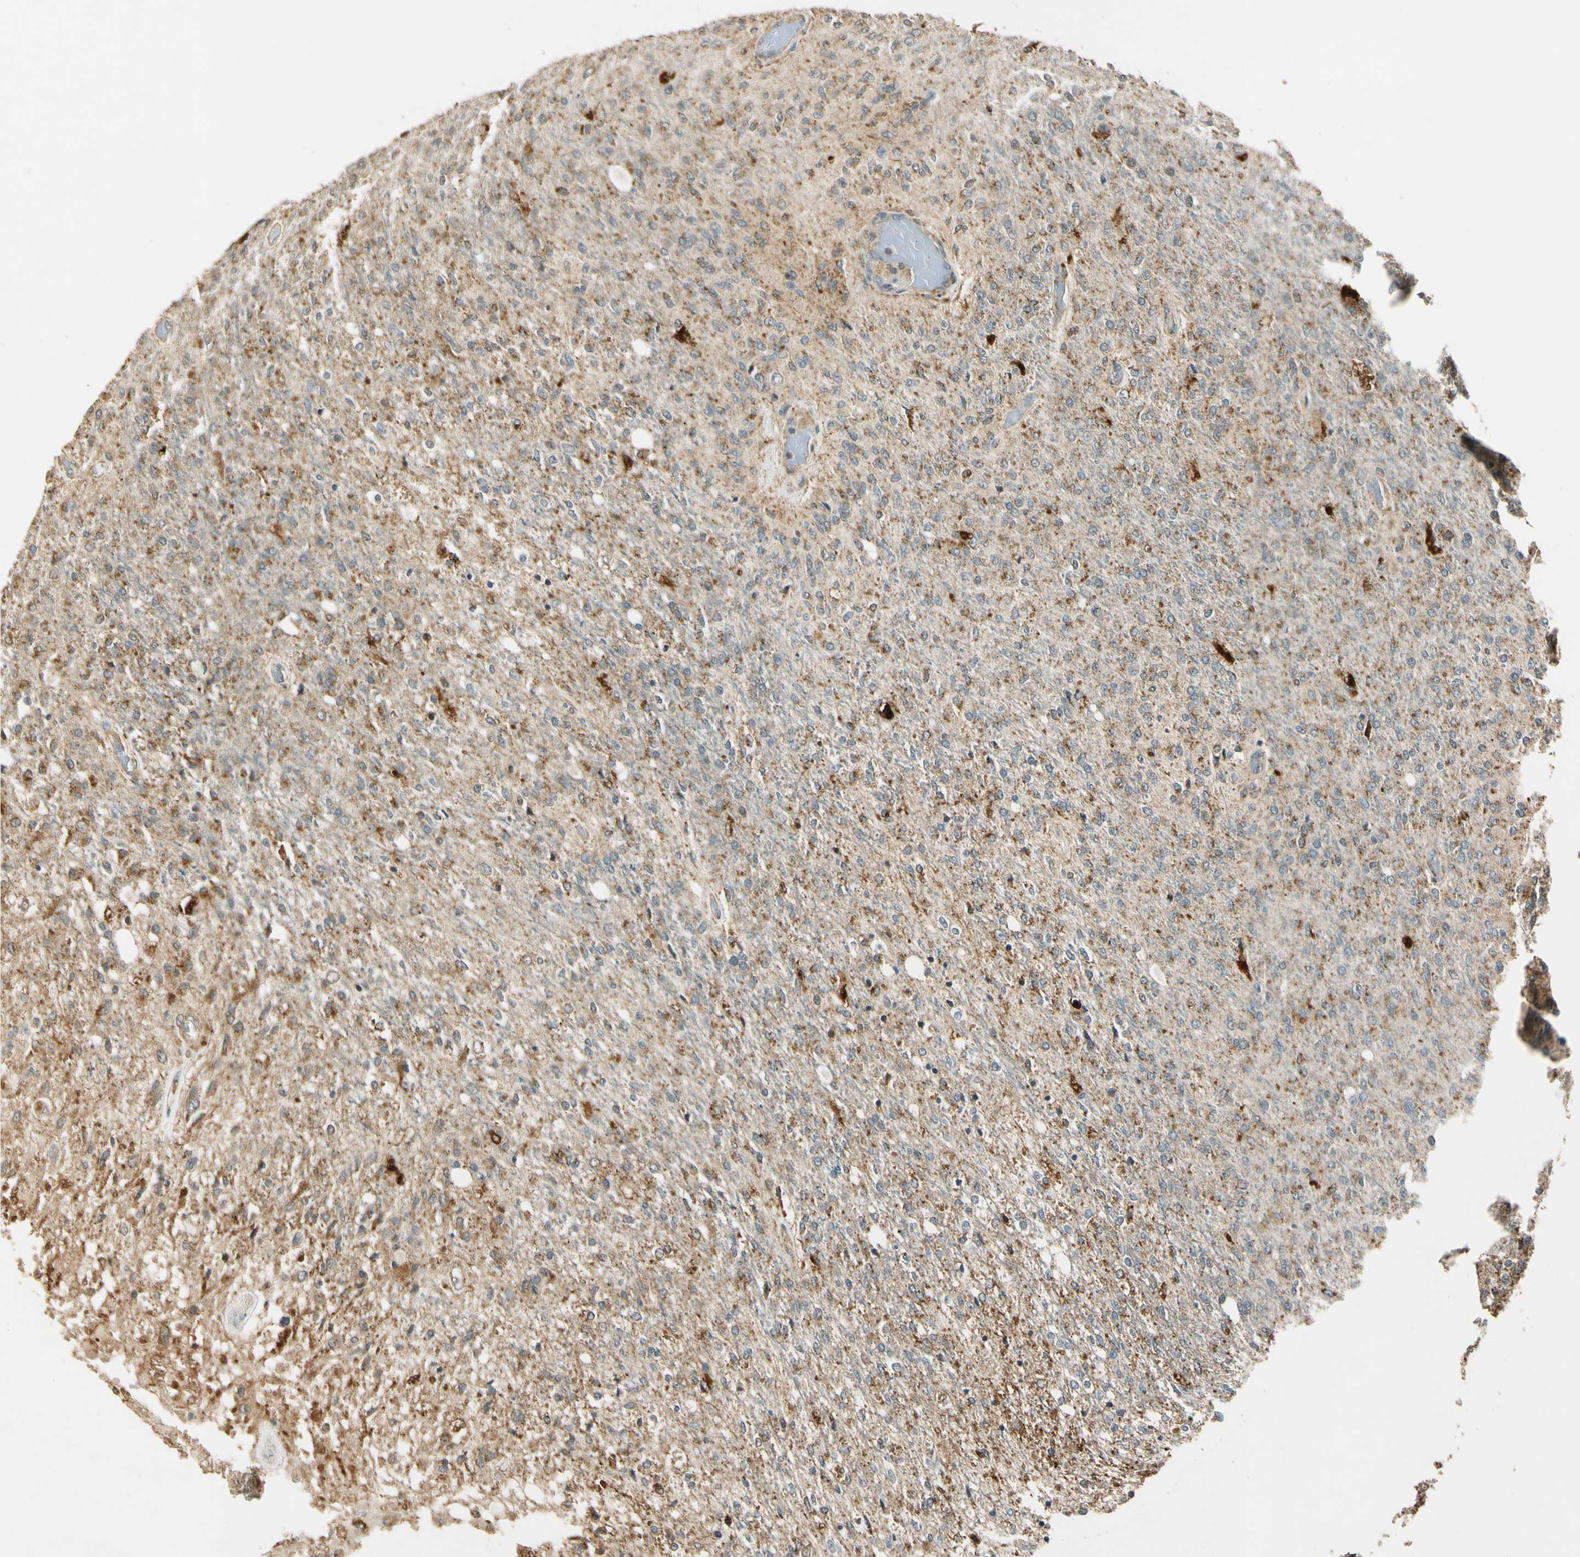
{"staining": {"intensity": "moderate", "quantity": "25%-75%", "location": "cytoplasmic/membranous"}, "tissue": "glioma", "cell_type": "Tumor cells", "image_type": "cancer", "snomed": [{"axis": "morphology", "description": "Normal tissue, NOS"}, {"axis": "morphology", "description": "Glioma, malignant, High grade"}, {"axis": "topography", "description": "Cerebral cortex"}], "caption": "Human glioma stained with a brown dye displays moderate cytoplasmic/membranous positive expression in approximately 25%-75% of tumor cells.", "gene": "LAMTOR1", "patient": {"sex": "male", "age": 77}}